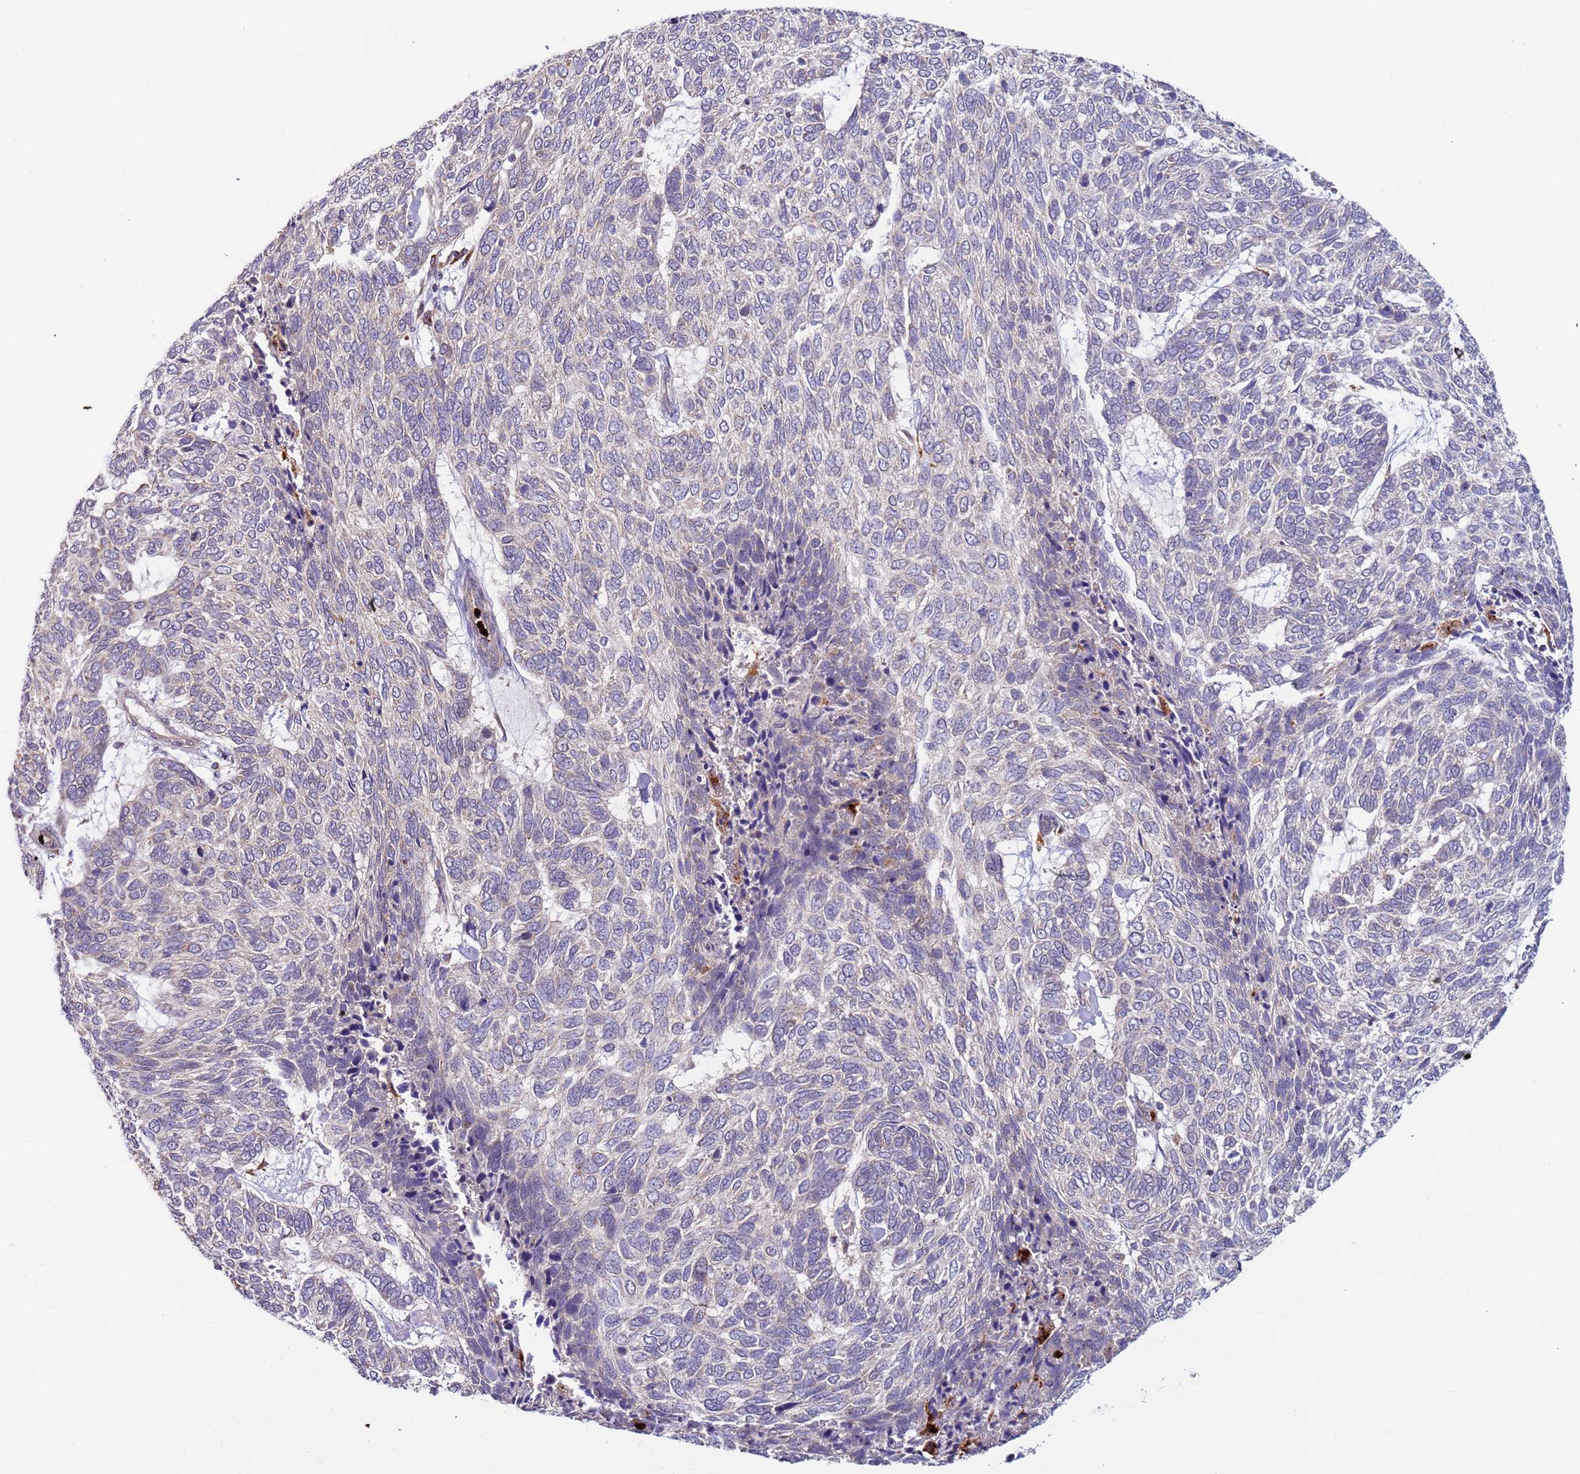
{"staining": {"intensity": "negative", "quantity": "none", "location": "none"}, "tissue": "skin cancer", "cell_type": "Tumor cells", "image_type": "cancer", "snomed": [{"axis": "morphology", "description": "Basal cell carcinoma"}, {"axis": "topography", "description": "Skin"}], "caption": "Tumor cells show no significant protein positivity in skin cancer (basal cell carcinoma).", "gene": "VPS36", "patient": {"sex": "female", "age": 65}}